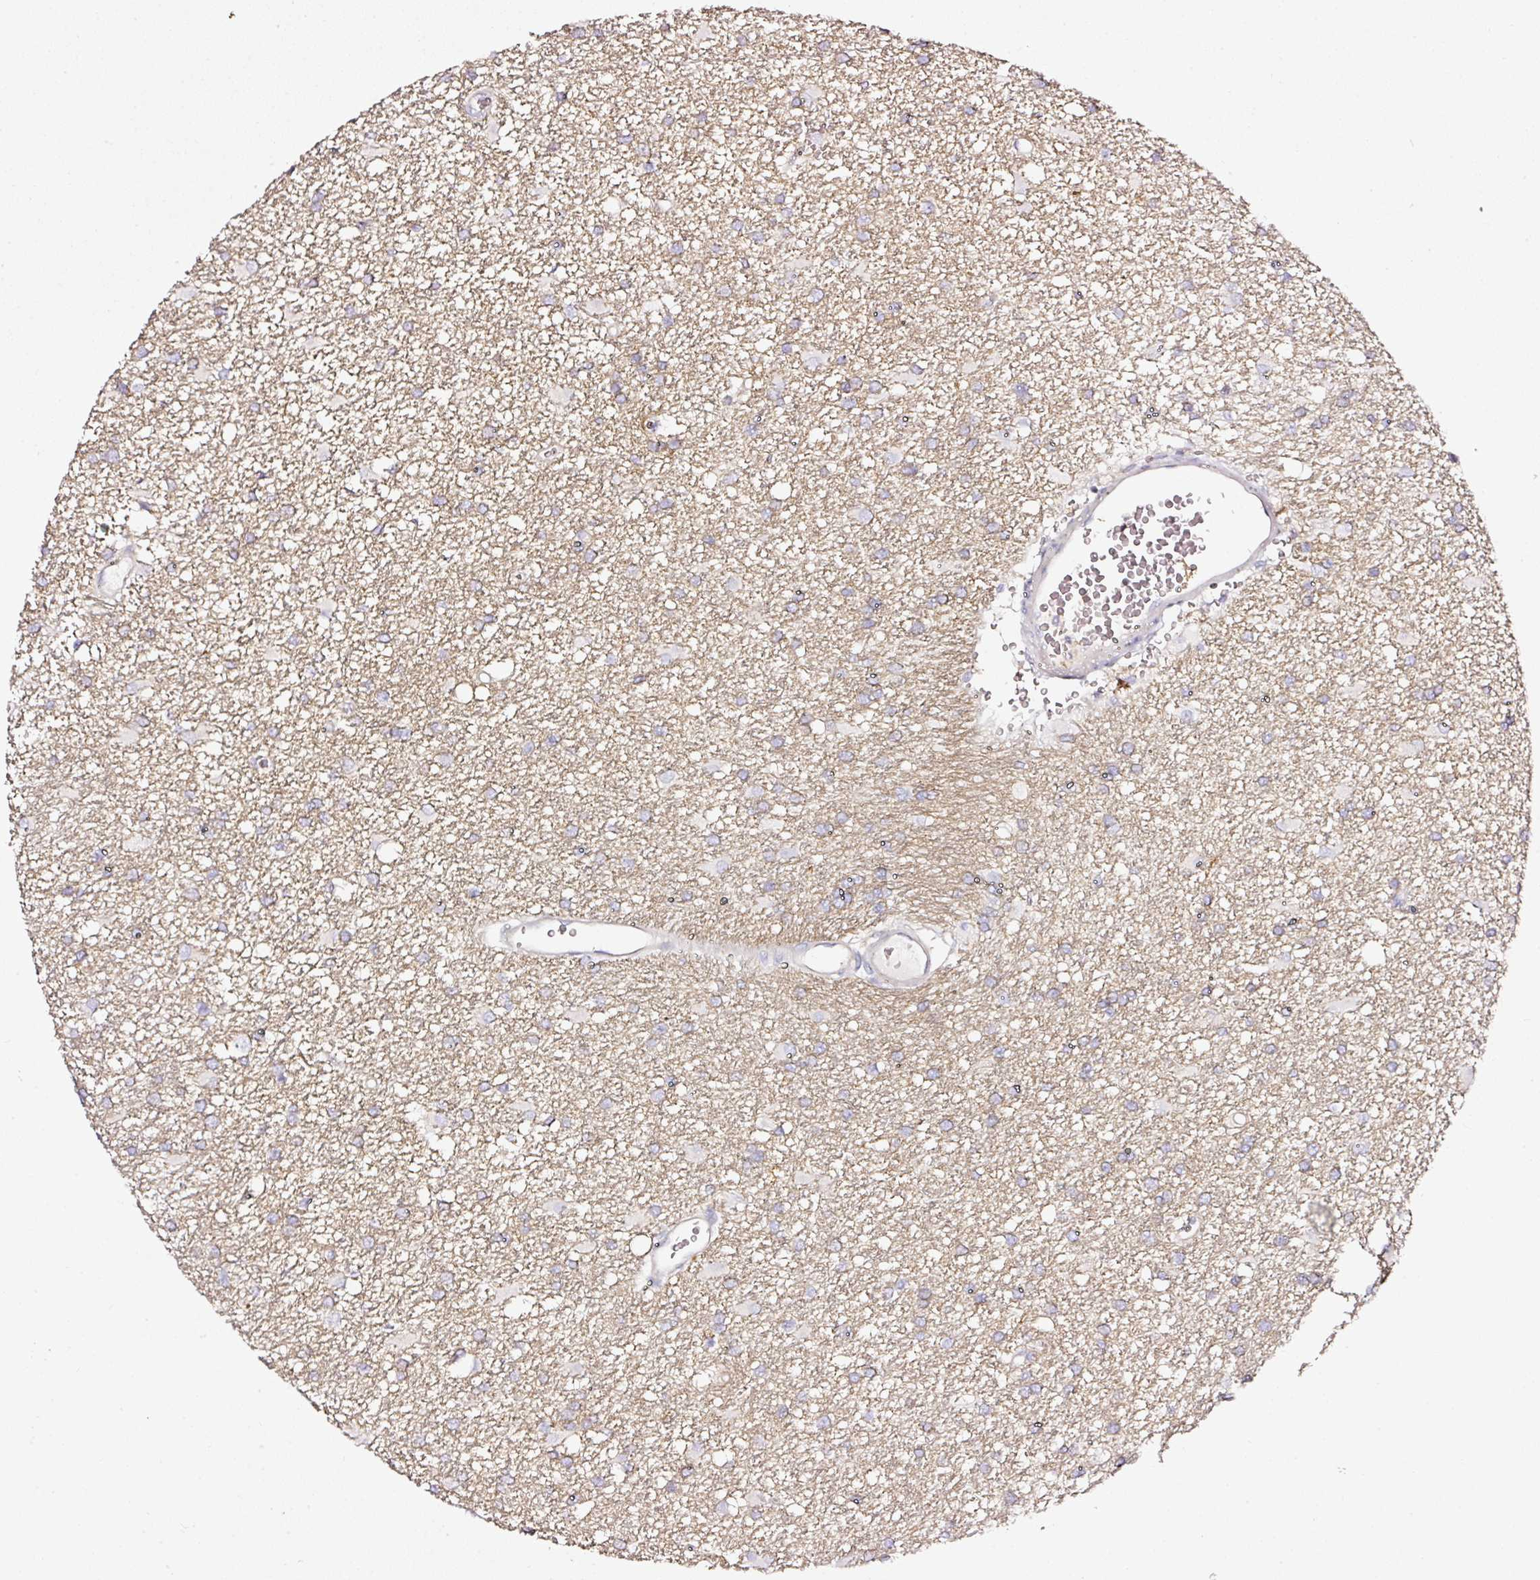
{"staining": {"intensity": "negative", "quantity": "none", "location": "none"}, "tissue": "glioma", "cell_type": "Tumor cells", "image_type": "cancer", "snomed": [{"axis": "morphology", "description": "Glioma, malignant, High grade"}, {"axis": "topography", "description": "Brain"}], "caption": "Tumor cells show no significant staining in malignant high-grade glioma.", "gene": "CD47", "patient": {"sex": "male", "age": 48}}